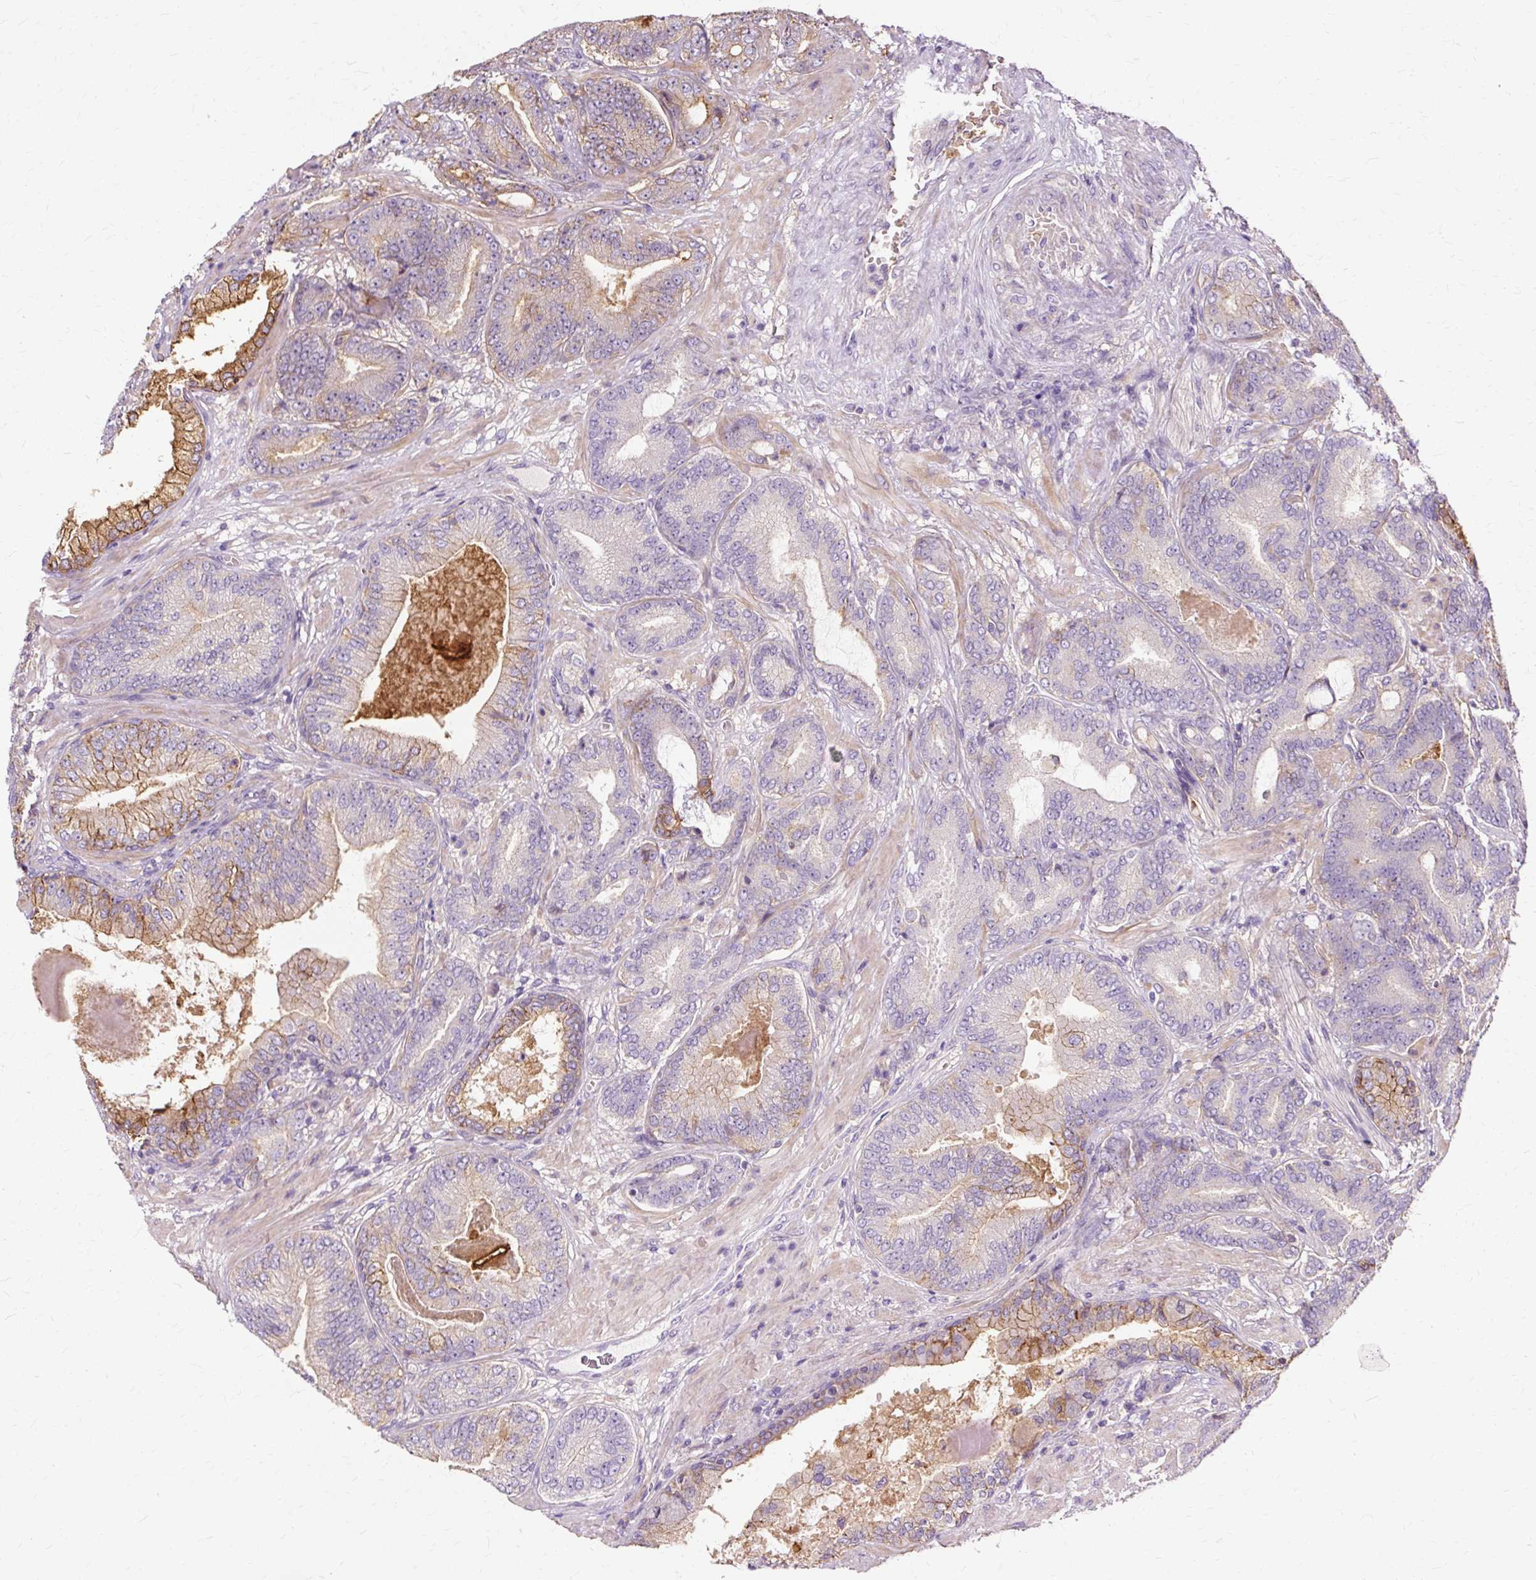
{"staining": {"intensity": "moderate", "quantity": "25%-75%", "location": "cytoplasmic/membranous"}, "tissue": "prostate cancer", "cell_type": "Tumor cells", "image_type": "cancer", "snomed": [{"axis": "morphology", "description": "Adenocarcinoma, Low grade"}, {"axis": "topography", "description": "Prostate and seminal vesicle, NOS"}], "caption": "Immunohistochemical staining of human prostate cancer shows medium levels of moderate cytoplasmic/membranous positivity in about 25%-75% of tumor cells.", "gene": "TSPAN8", "patient": {"sex": "male", "age": 61}}